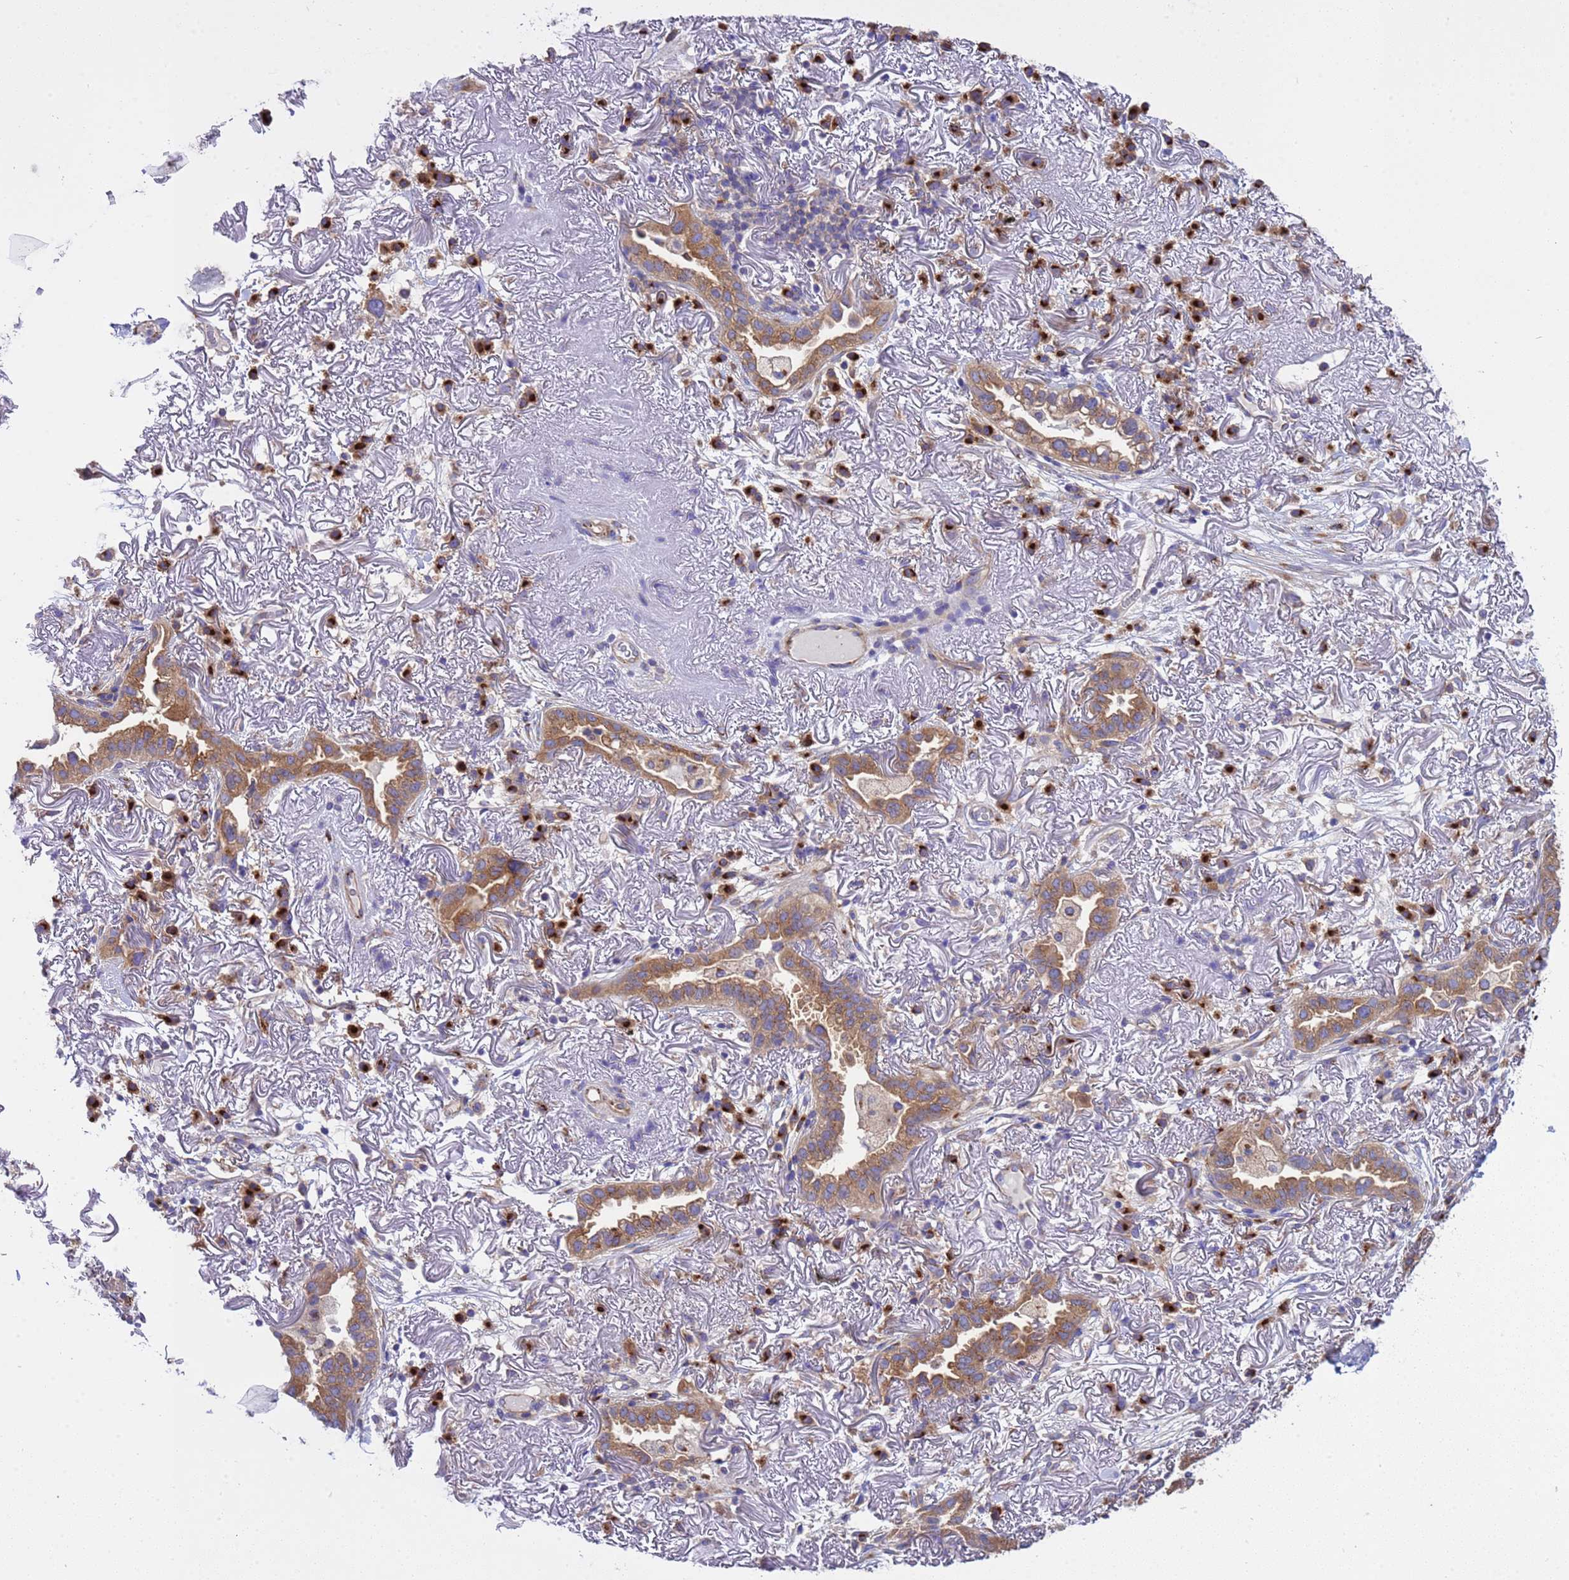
{"staining": {"intensity": "moderate", "quantity": ">75%", "location": "cytoplasmic/membranous"}, "tissue": "lung cancer", "cell_type": "Tumor cells", "image_type": "cancer", "snomed": [{"axis": "morphology", "description": "Adenocarcinoma, NOS"}, {"axis": "topography", "description": "Lung"}], "caption": "Immunohistochemical staining of lung adenocarcinoma demonstrates medium levels of moderate cytoplasmic/membranous protein positivity in approximately >75% of tumor cells. The staining is performed using DAB (3,3'-diaminobenzidine) brown chromogen to label protein expression. The nuclei are counter-stained blue using hematoxylin.", "gene": "ANAPC1", "patient": {"sex": "female", "age": 69}}